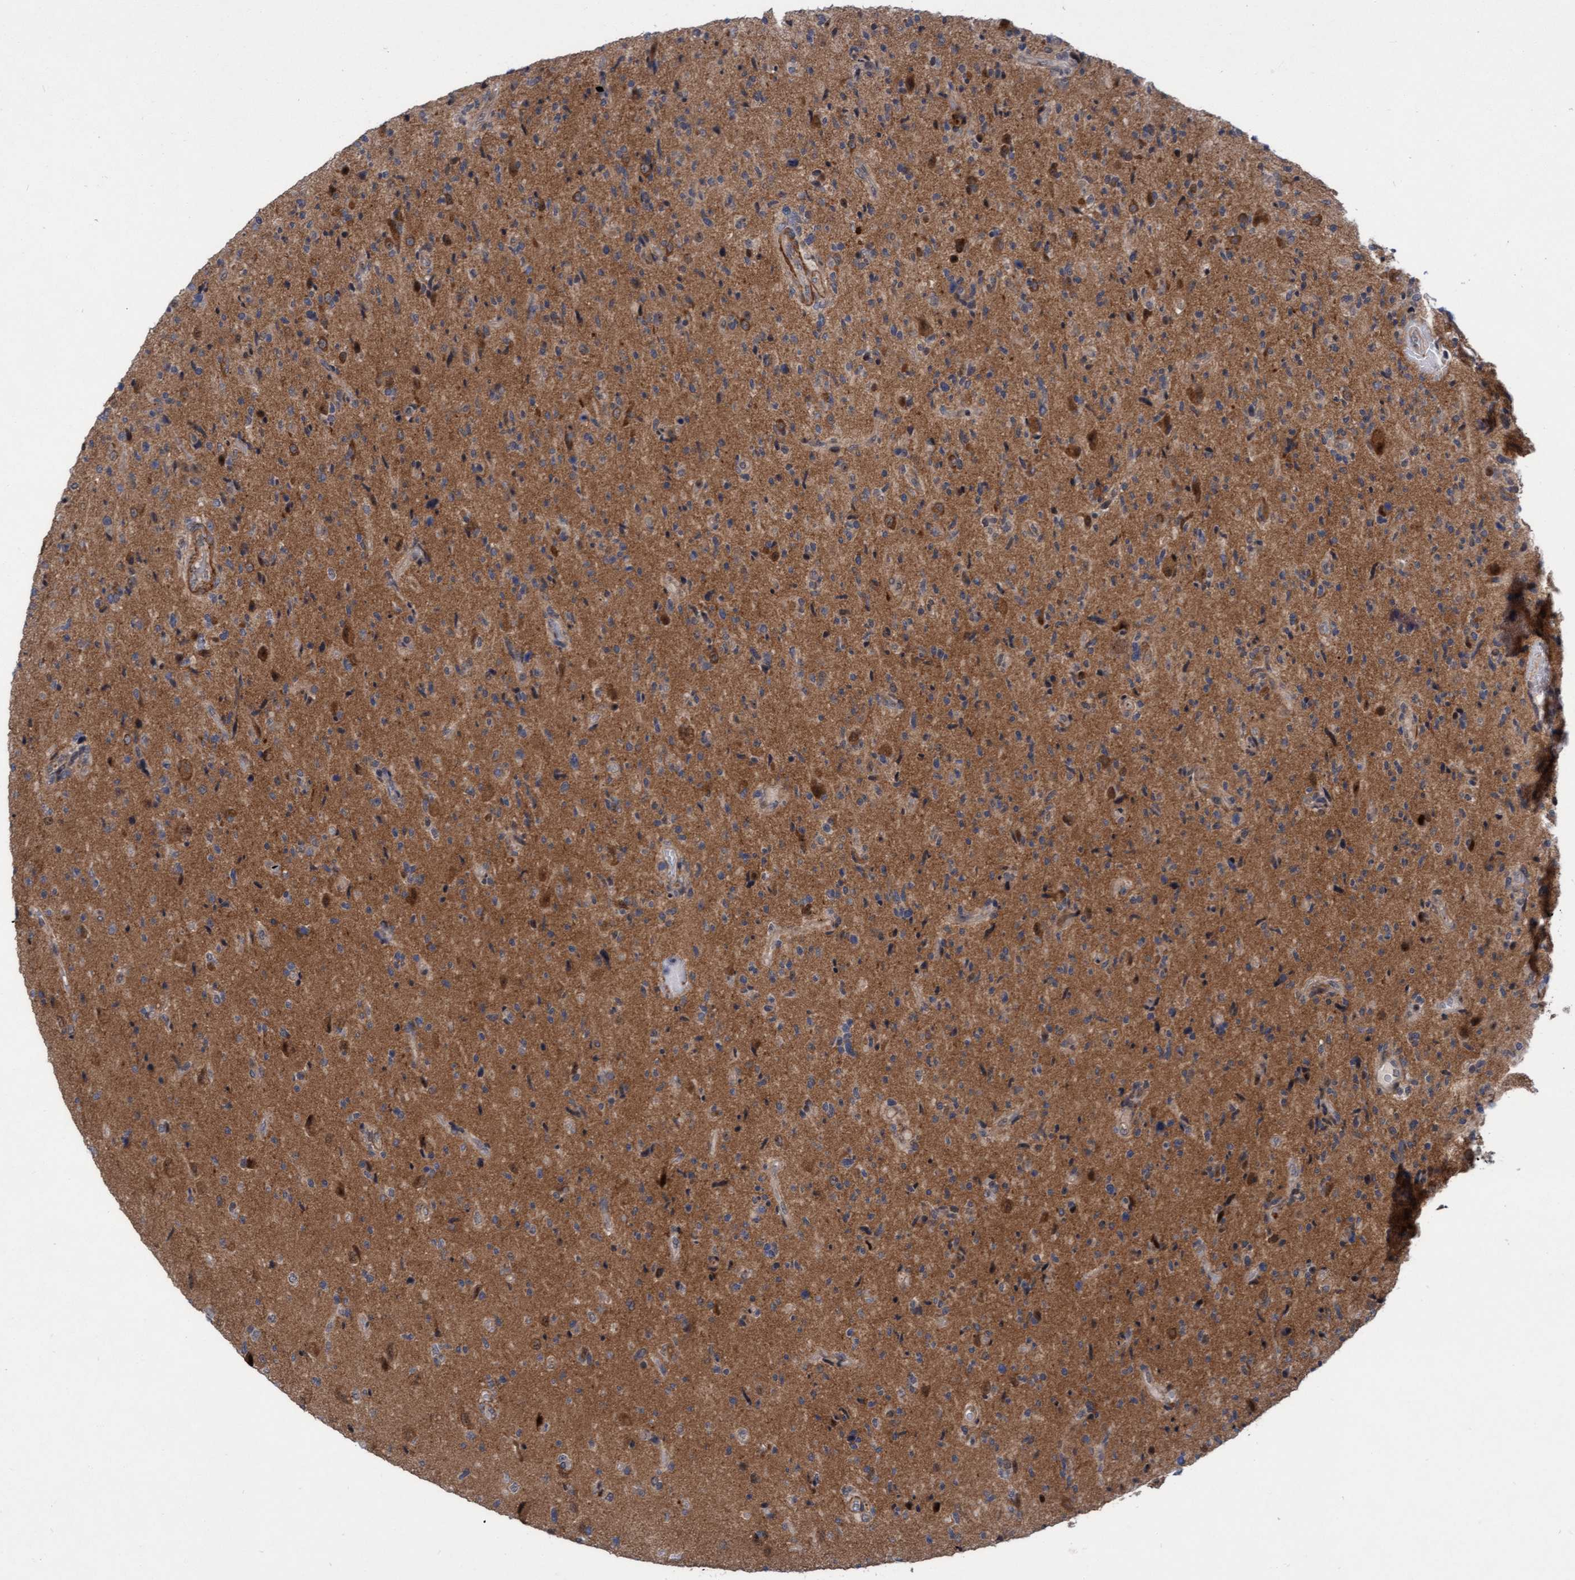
{"staining": {"intensity": "weak", "quantity": "25%-75%", "location": "cytoplasmic/membranous"}, "tissue": "glioma", "cell_type": "Tumor cells", "image_type": "cancer", "snomed": [{"axis": "morphology", "description": "Glioma, malignant, High grade"}, {"axis": "topography", "description": "Brain"}], "caption": "Protein expression analysis of human malignant glioma (high-grade) reveals weak cytoplasmic/membranous expression in about 25%-75% of tumor cells.", "gene": "RAP1GAP2", "patient": {"sex": "male", "age": 72}}